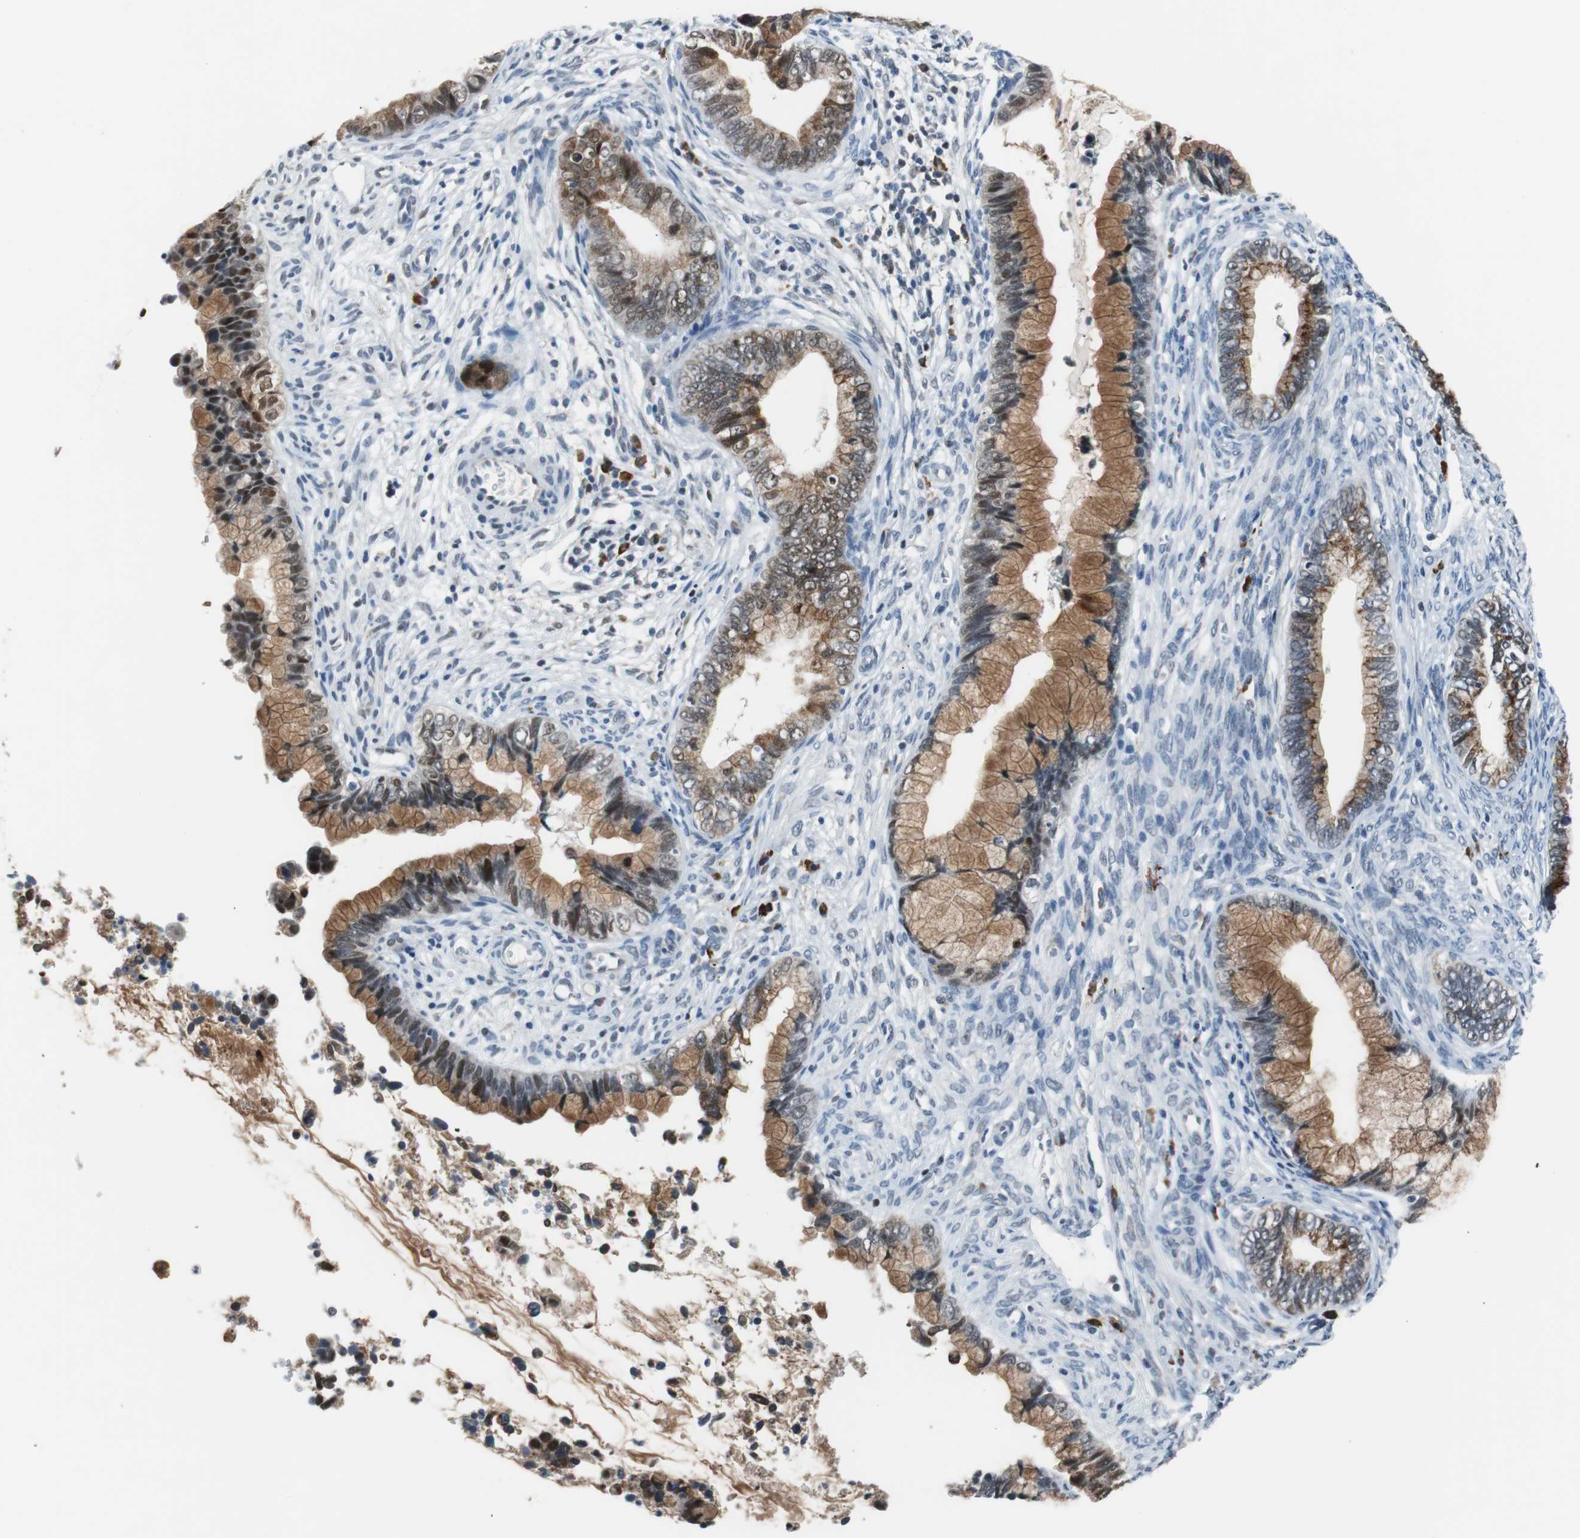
{"staining": {"intensity": "moderate", "quantity": ">75%", "location": "cytoplasmic/membranous,nuclear"}, "tissue": "cervical cancer", "cell_type": "Tumor cells", "image_type": "cancer", "snomed": [{"axis": "morphology", "description": "Adenocarcinoma, NOS"}, {"axis": "topography", "description": "Cervix"}], "caption": "A micrograph showing moderate cytoplasmic/membranous and nuclear positivity in approximately >75% of tumor cells in cervical cancer, as visualized by brown immunohistochemical staining.", "gene": "USP28", "patient": {"sex": "female", "age": 44}}